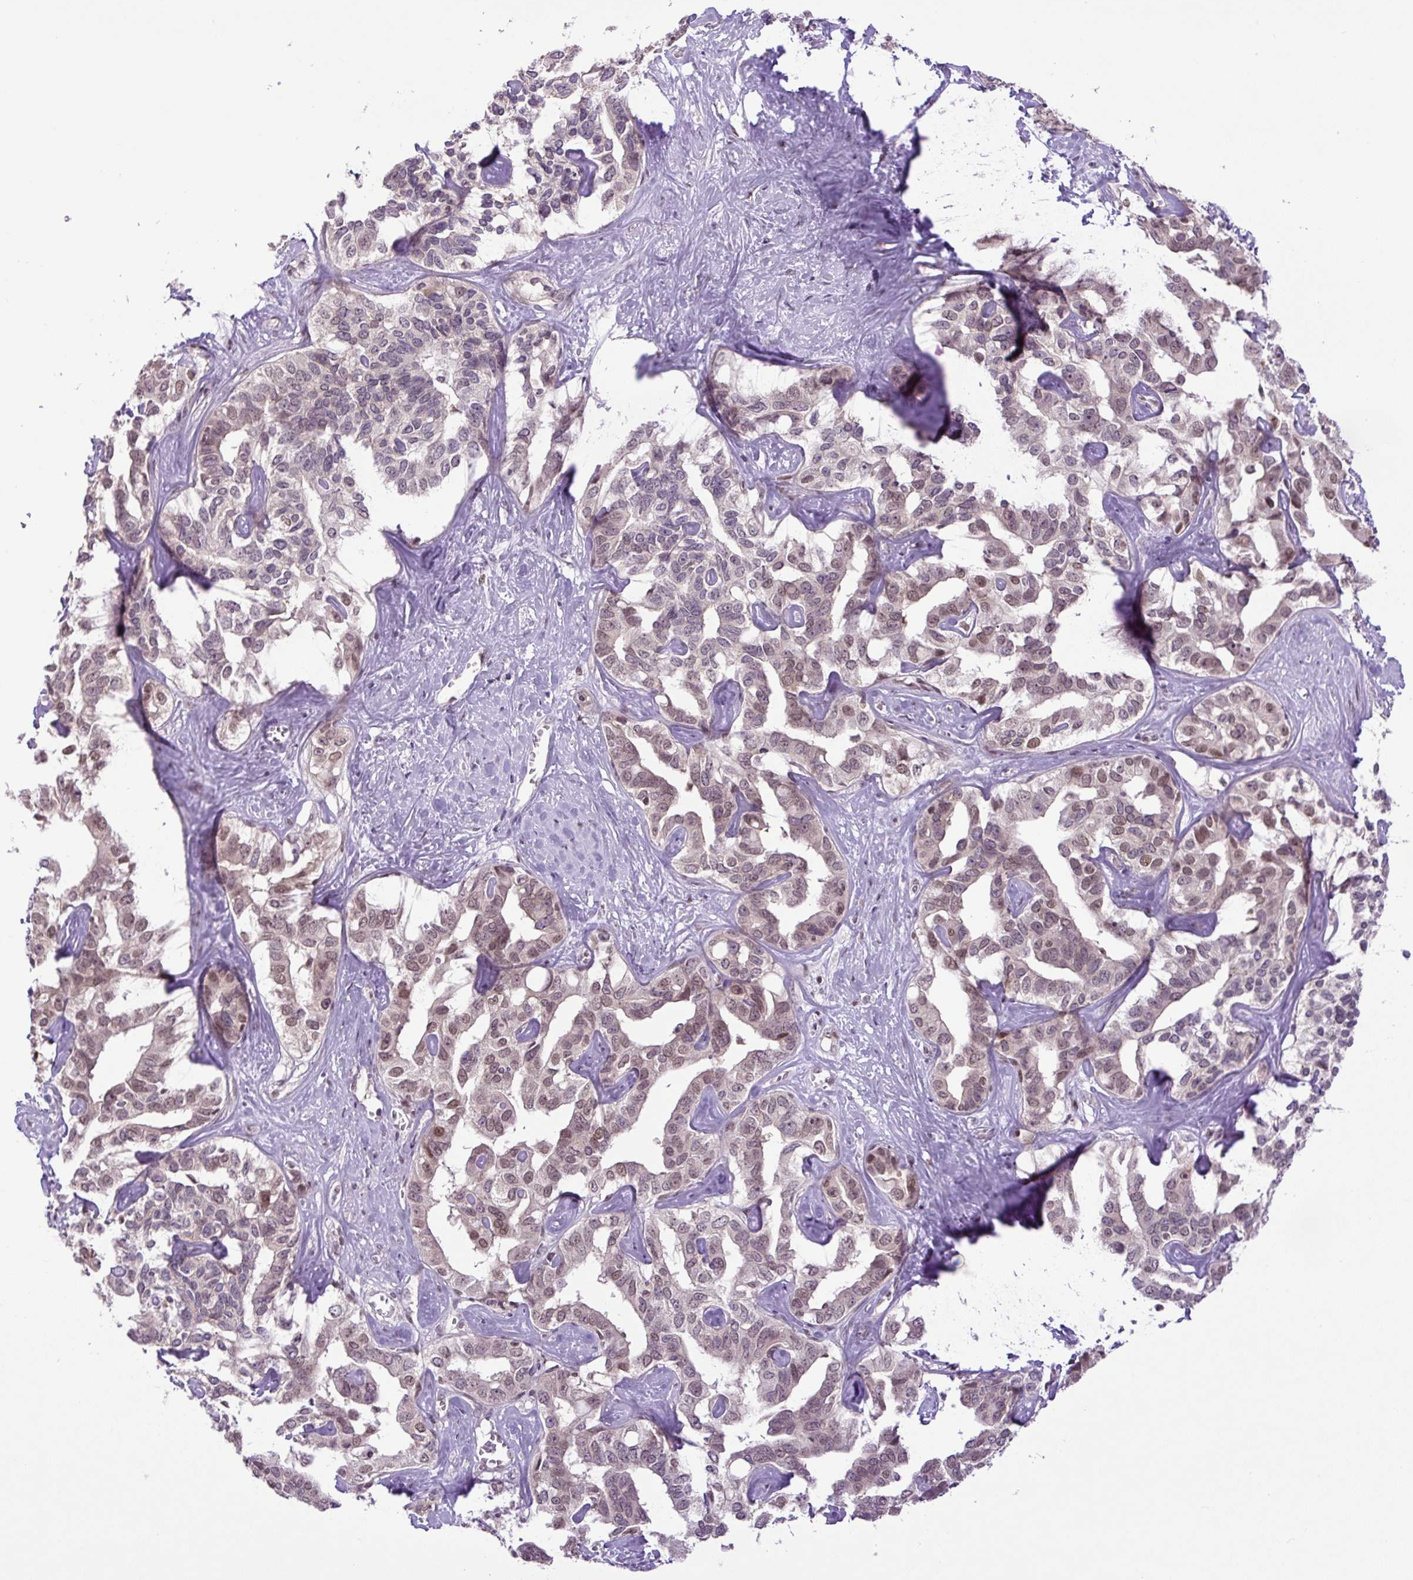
{"staining": {"intensity": "moderate", "quantity": "25%-75%", "location": "nuclear"}, "tissue": "liver cancer", "cell_type": "Tumor cells", "image_type": "cancer", "snomed": [{"axis": "morphology", "description": "Cholangiocarcinoma"}, {"axis": "topography", "description": "Liver"}], "caption": "IHC of human cholangiocarcinoma (liver) demonstrates medium levels of moderate nuclear positivity in approximately 25%-75% of tumor cells. (DAB IHC with brightfield microscopy, high magnification).", "gene": "KPNA1", "patient": {"sex": "male", "age": 59}}